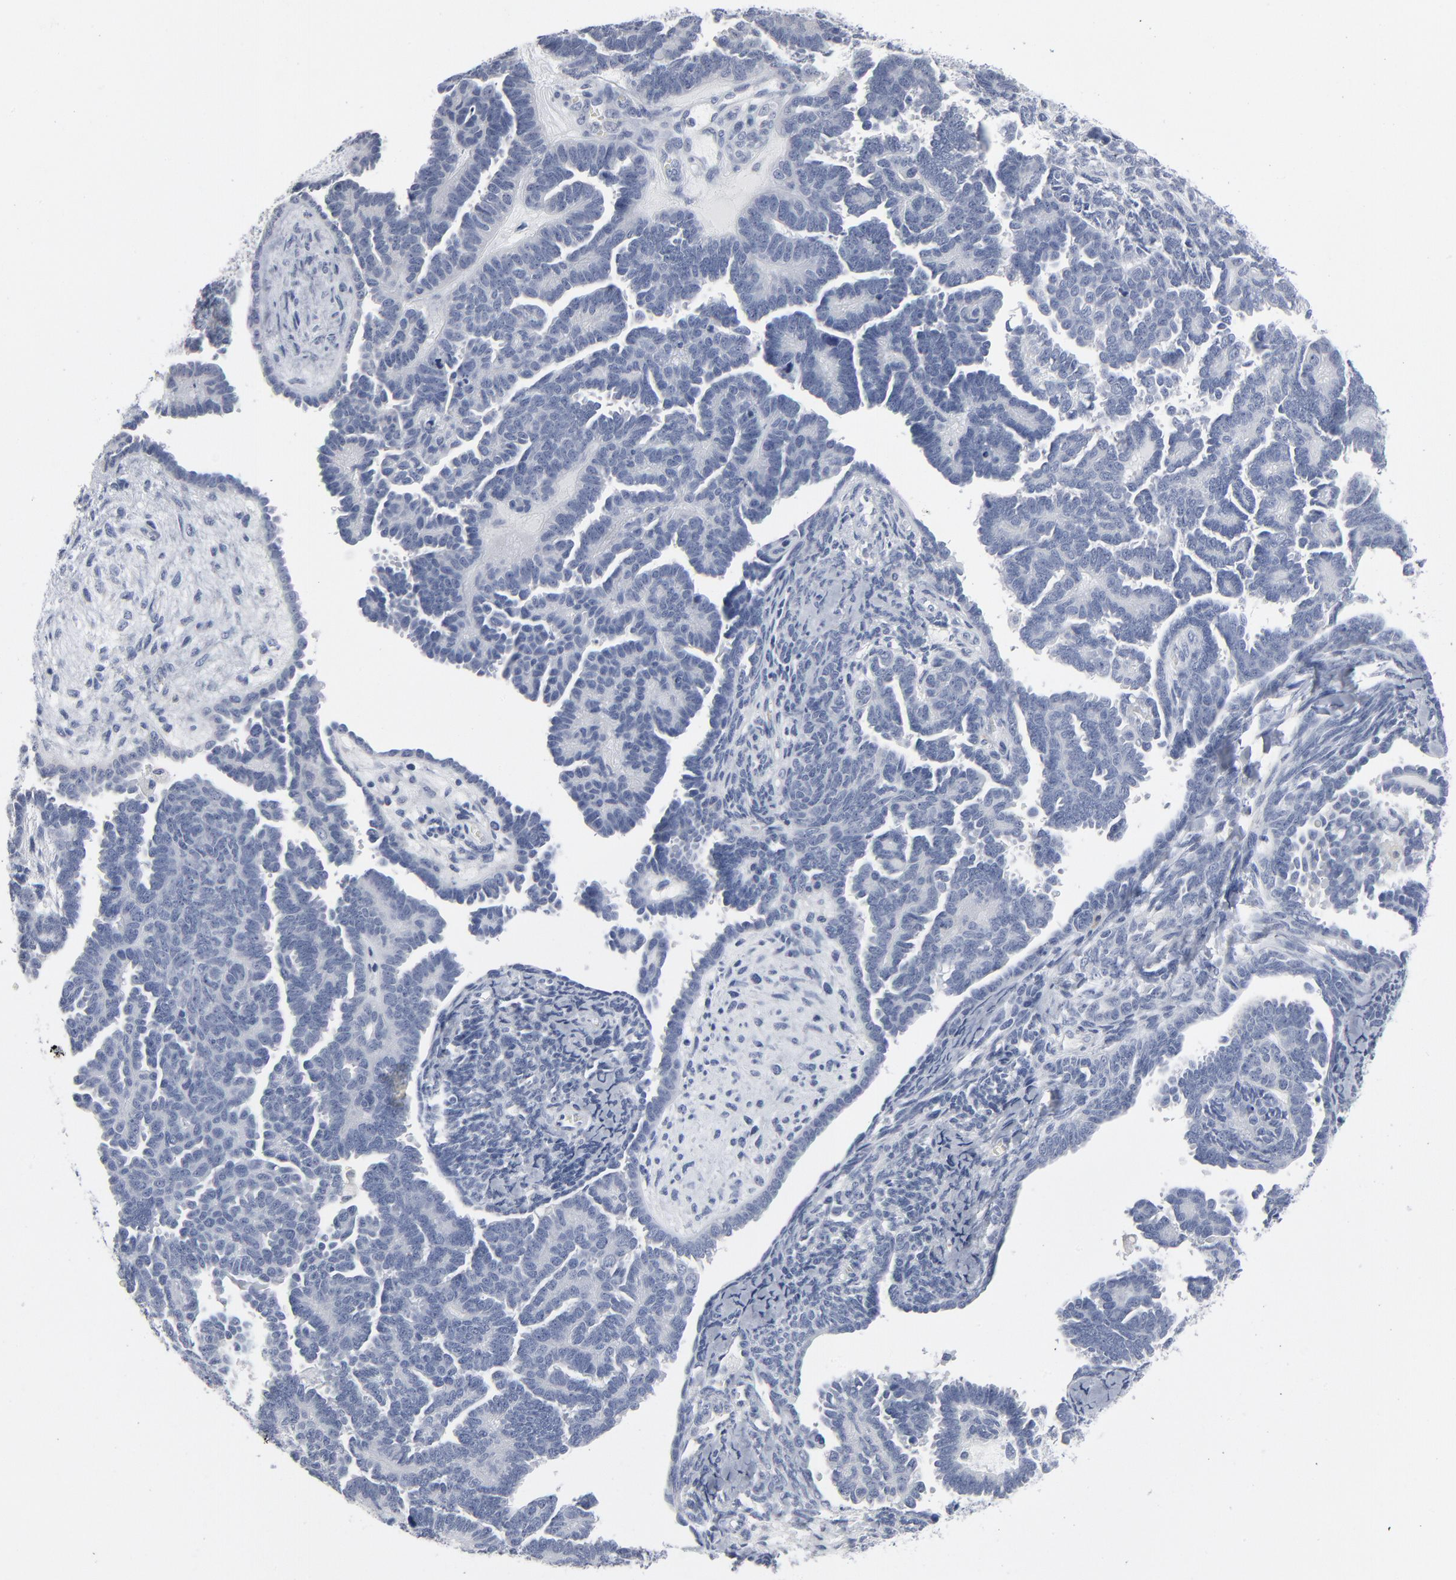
{"staining": {"intensity": "negative", "quantity": "none", "location": "none"}, "tissue": "endometrial cancer", "cell_type": "Tumor cells", "image_type": "cancer", "snomed": [{"axis": "morphology", "description": "Neoplasm, malignant, NOS"}, {"axis": "topography", "description": "Endometrium"}], "caption": "Endometrial cancer stained for a protein using IHC demonstrates no expression tumor cells.", "gene": "PAGE1", "patient": {"sex": "female", "age": 74}}